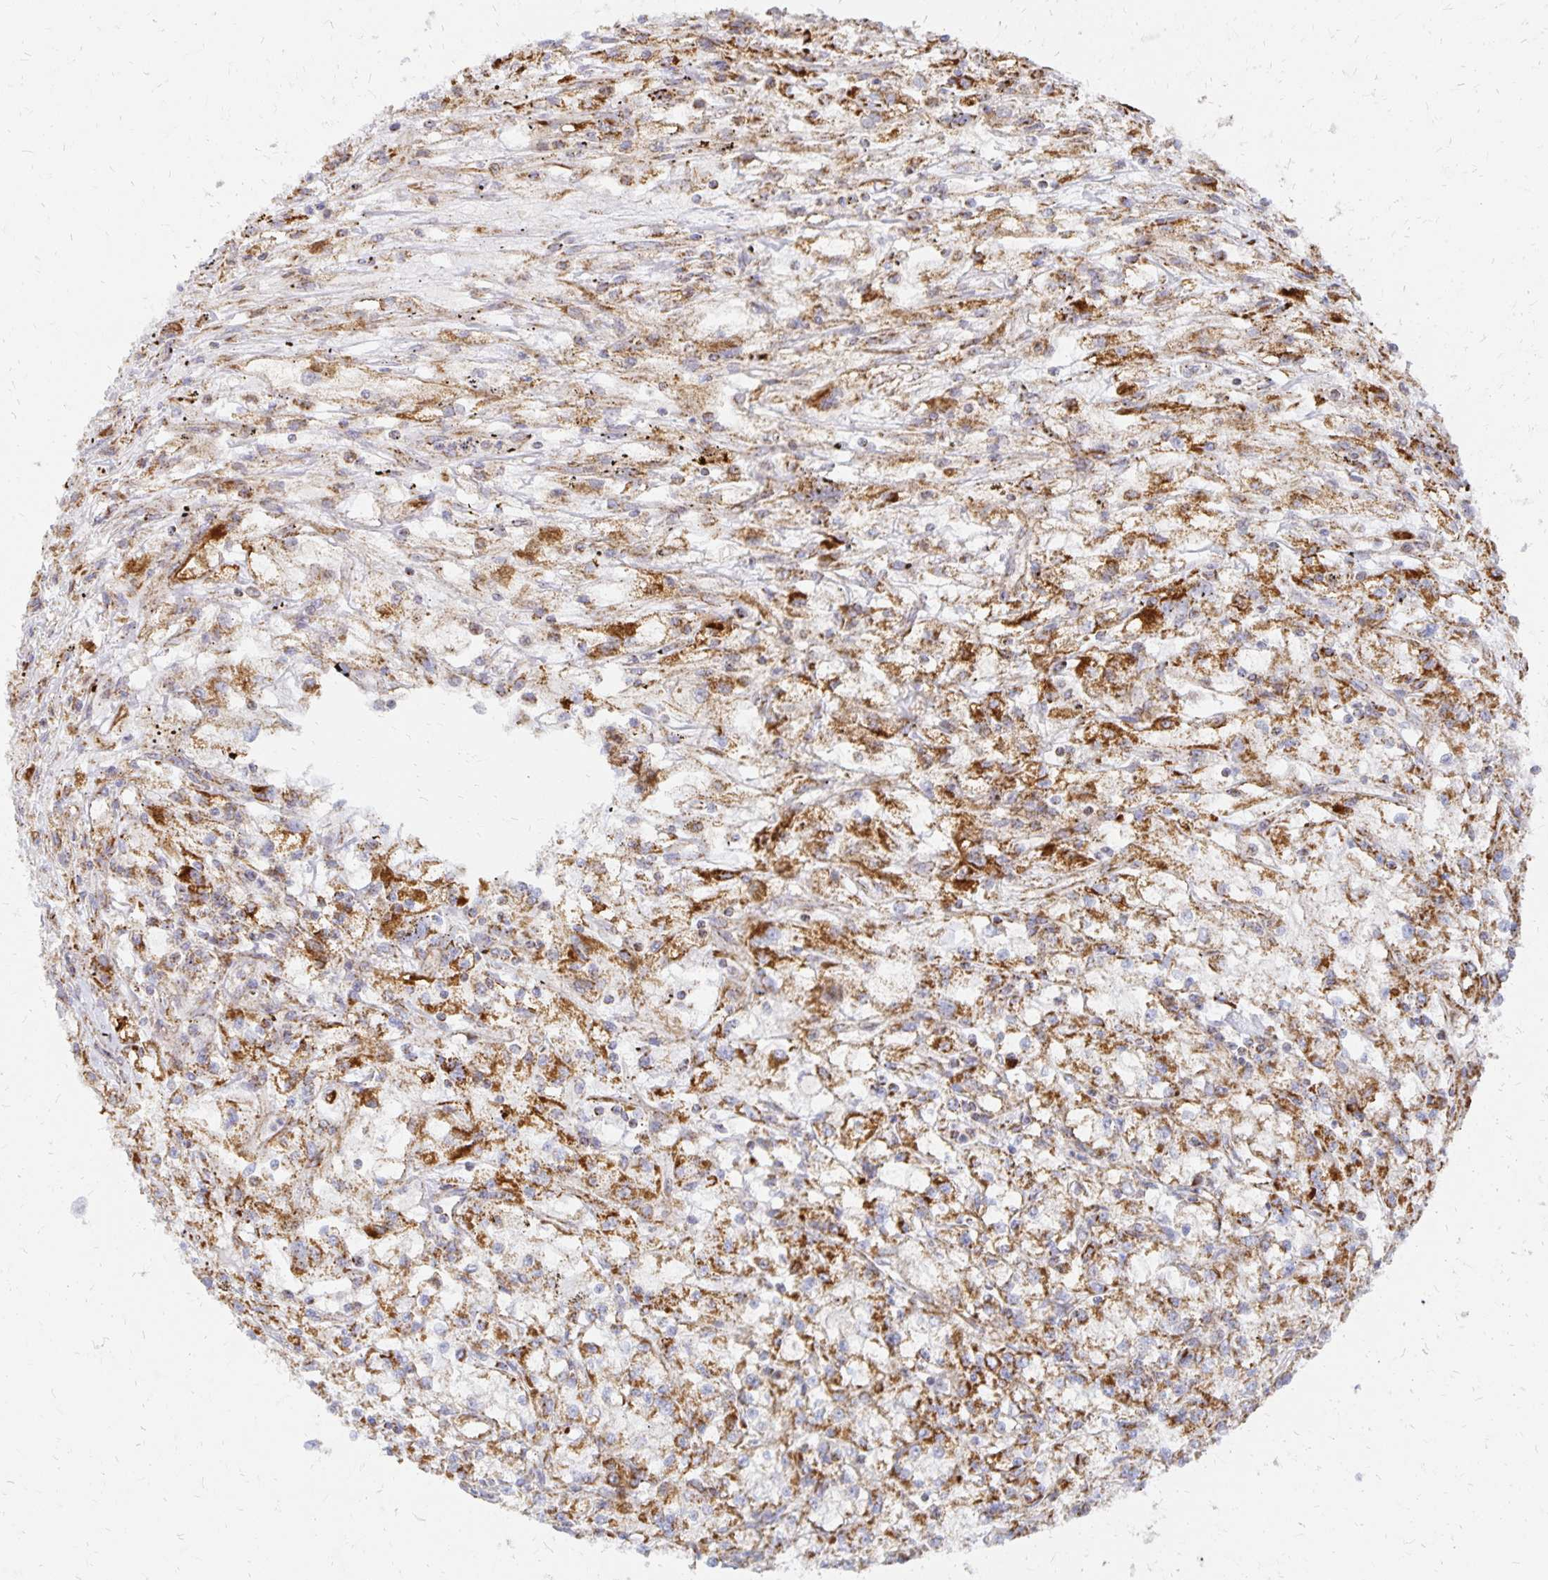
{"staining": {"intensity": "moderate", "quantity": ">75%", "location": "cytoplasmic/membranous"}, "tissue": "renal cancer", "cell_type": "Tumor cells", "image_type": "cancer", "snomed": [{"axis": "morphology", "description": "Adenocarcinoma, NOS"}, {"axis": "topography", "description": "Kidney"}], "caption": "A photomicrograph of renal cancer (adenocarcinoma) stained for a protein exhibits moderate cytoplasmic/membranous brown staining in tumor cells.", "gene": "STOML2", "patient": {"sex": "female", "age": 59}}